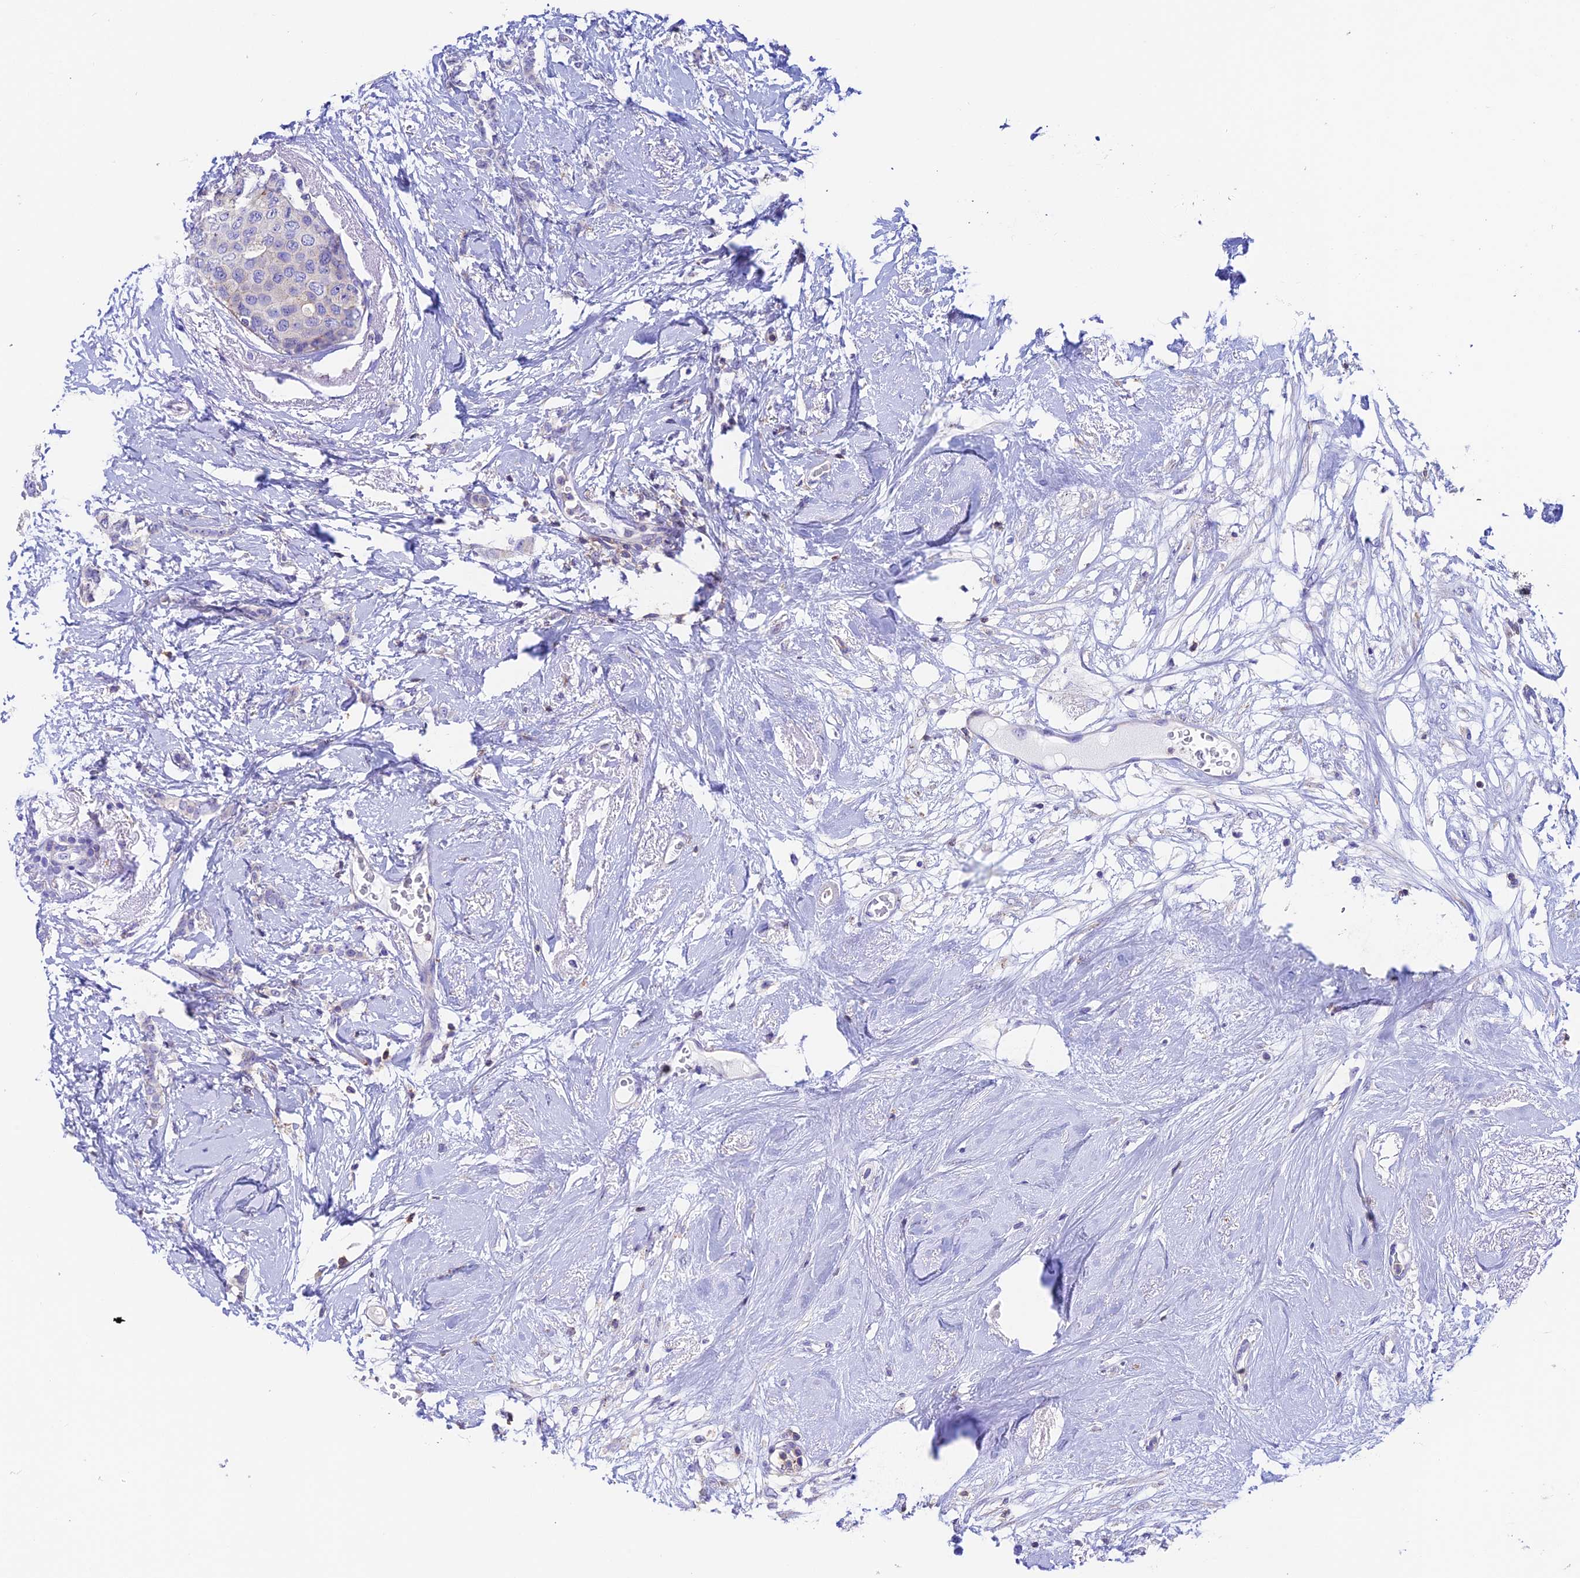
{"staining": {"intensity": "negative", "quantity": "none", "location": "none"}, "tissue": "breast cancer", "cell_type": "Tumor cells", "image_type": "cancer", "snomed": [{"axis": "morphology", "description": "Duct carcinoma"}, {"axis": "topography", "description": "Breast"}], "caption": "A histopathology image of breast cancer stained for a protein displays no brown staining in tumor cells.", "gene": "PRIM1", "patient": {"sex": "female", "age": 72}}